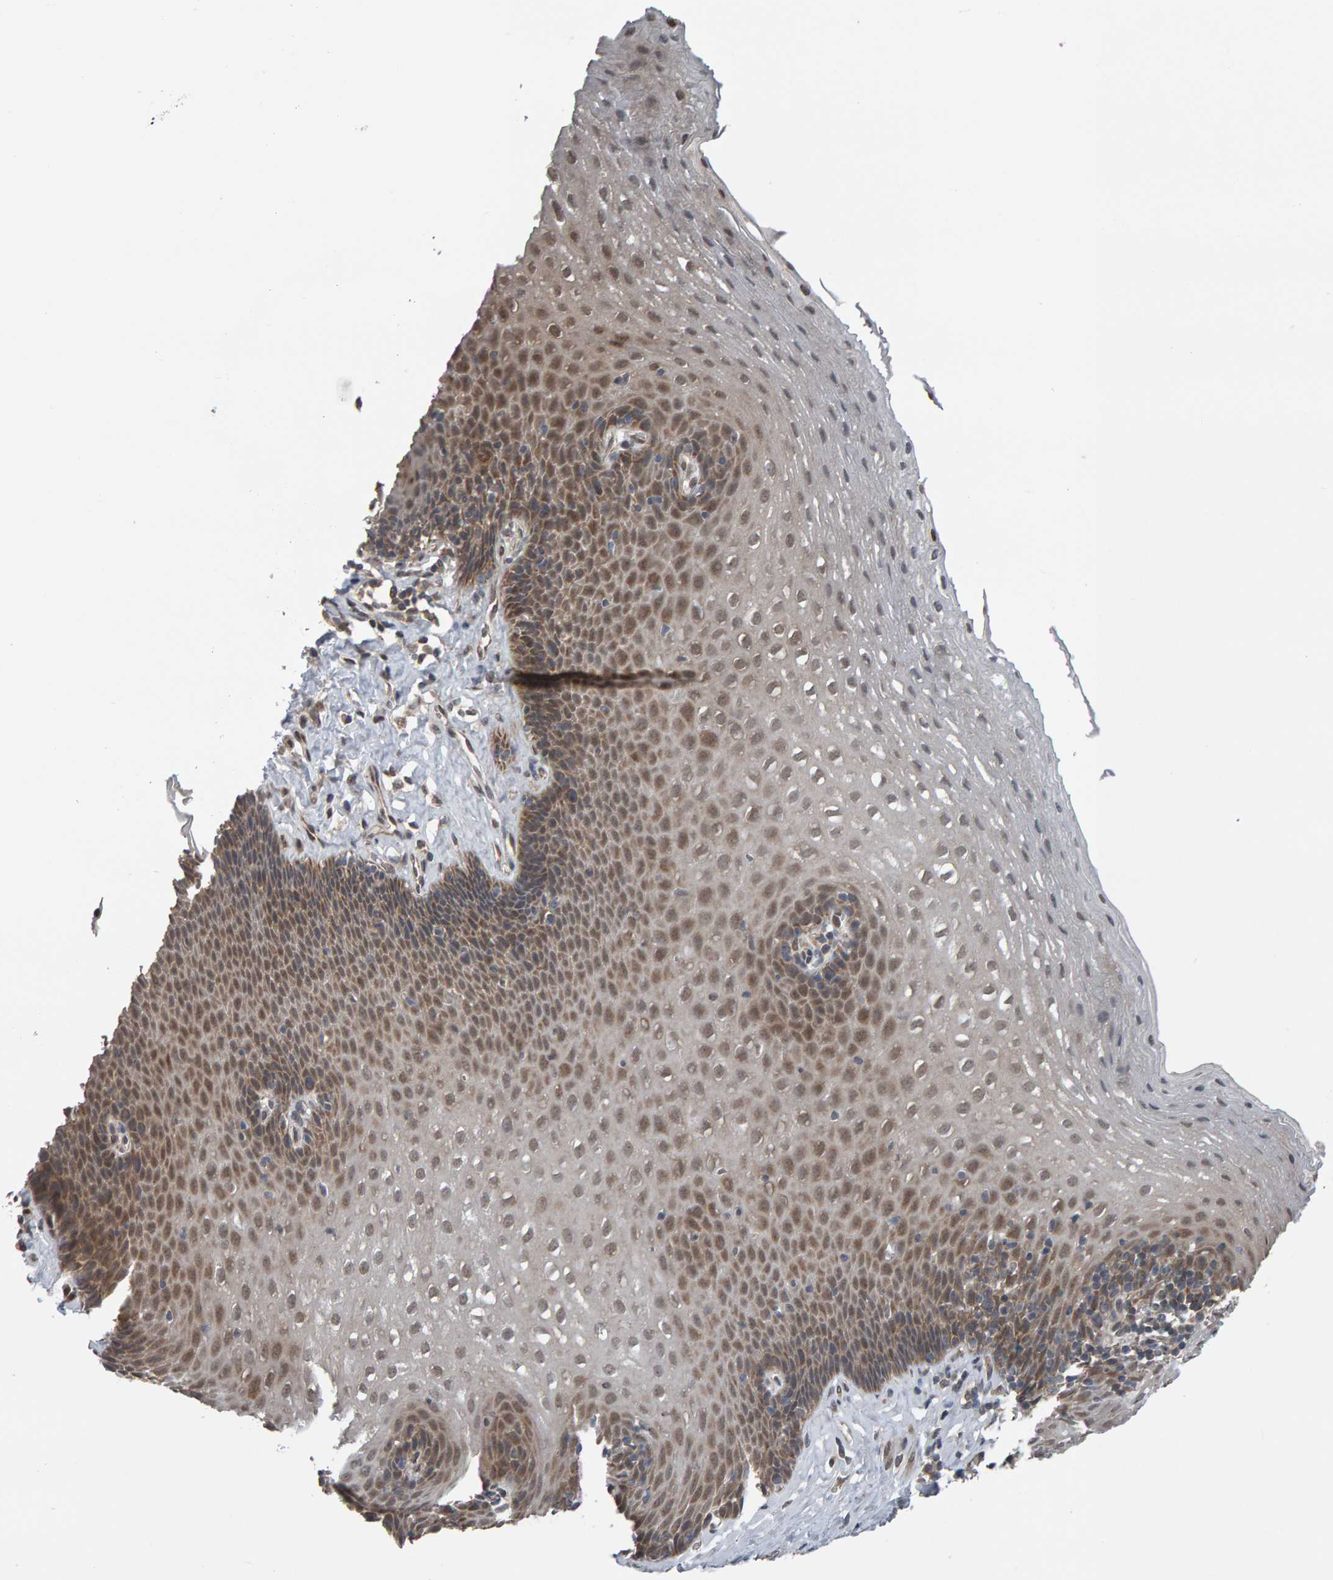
{"staining": {"intensity": "moderate", "quantity": "25%-75%", "location": "nuclear"}, "tissue": "esophagus", "cell_type": "Squamous epithelial cells", "image_type": "normal", "snomed": [{"axis": "morphology", "description": "Normal tissue, NOS"}, {"axis": "topography", "description": "Esophagus"}], "caption": "Immunohistochemical staining of unremarkable esophagus exhibits 25%-75% levels of moderate nuclear protein positivity in approximately 25%-75% of squamous epithelial cells. Nuclei are stained in blue.", "gene": "COASY", "patient": {"sex": "female", "age": 66}}